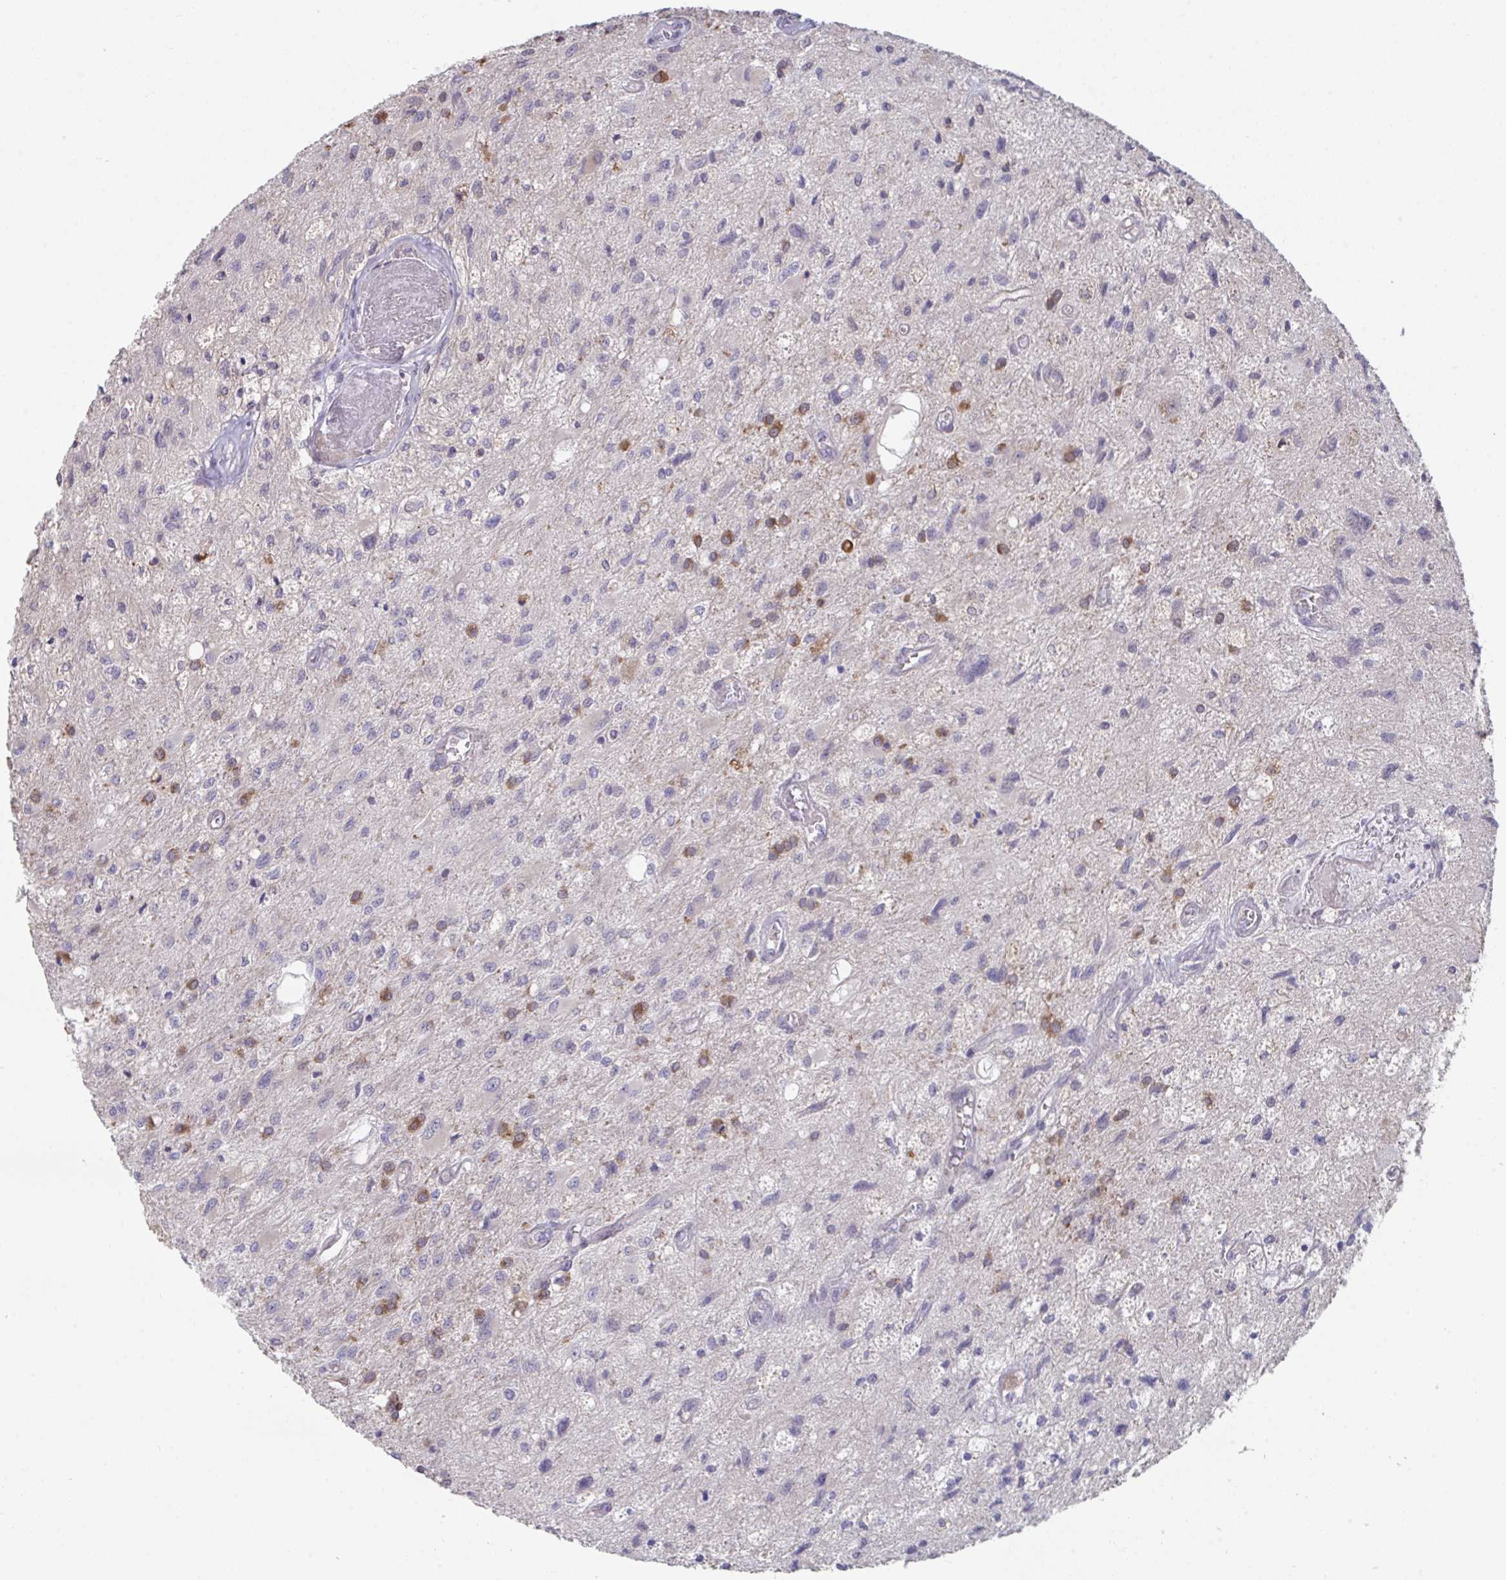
{"staining": {"intensity": "moderate", "quantity": "<25%", "location": "cytoplasmic/membranous"}, "tissue": "glioma", "cell_type": "Tumor cells", "image_type": "cancer", "snomed": [{"axis": "morphology", "description": "Glioma, malignant, High grade"}, {"axis": "topography", "description": "Brain"}], "caption": "Moderate cytoplasmic/membranous staining for a protein is identified in approximately <25% of tumor cells of glioma using immunohistochemistry (IHC).", "gene": "PTPRD", "patient": {"sex": "female", "age": 70}}